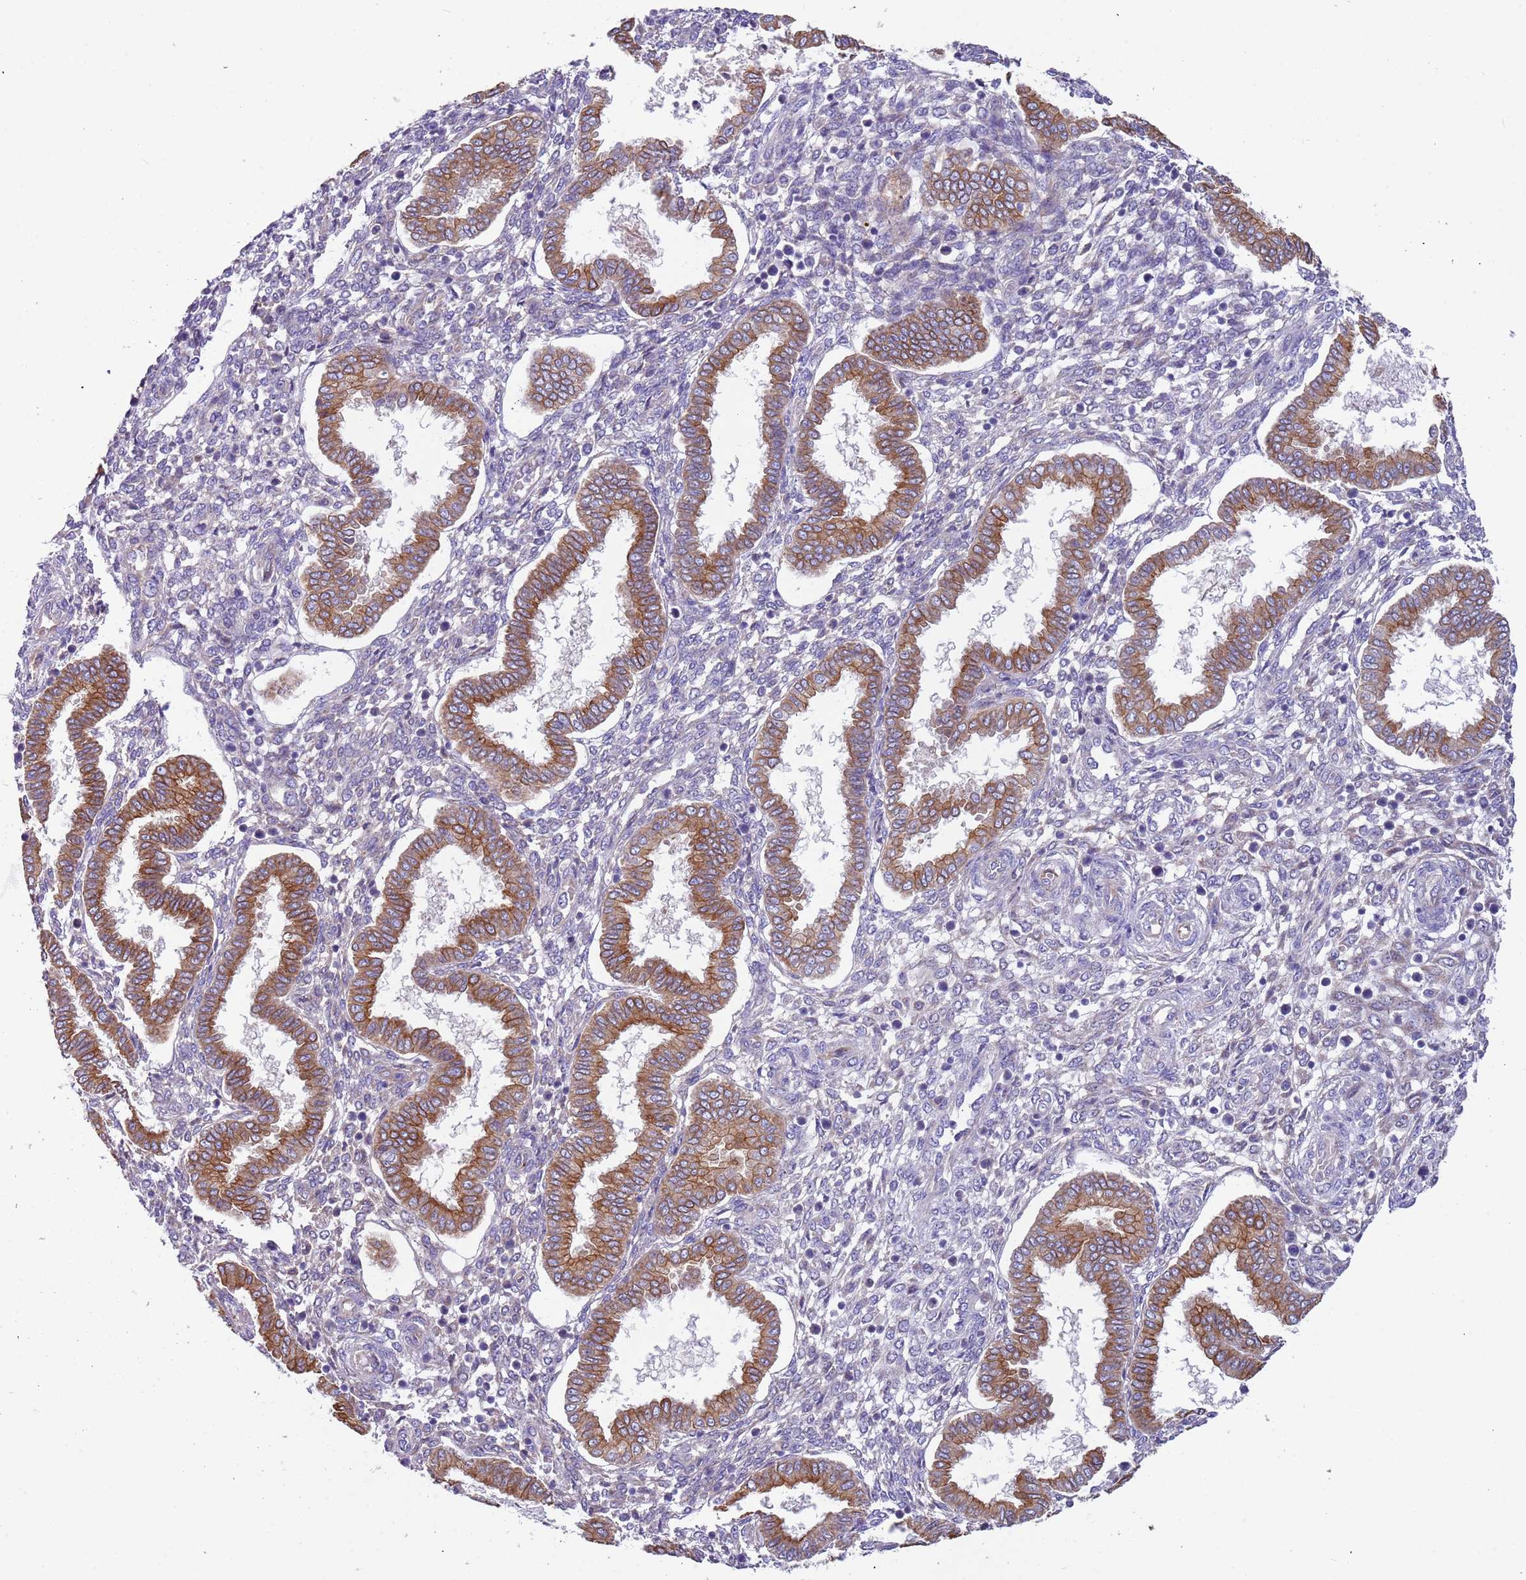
{"staining": {"intensity": "negative", "quantity": "none", "location": "none"}, "tissue": "endometrium", "cell_type": "Cells in endometrial stroma", "image_type": "normal", "snomed": [{"axis": "morphology", "description": "Normal tissue, NOS"}, {"axis": "topography", "description": "Endometrium"}], "caption": "Cells in endometrial stroma show no significant staining in benign endometrium. (Stains: DAB (3,3'-diaminobenzidine) immunohistochemistry (IHC) with hematoxylin counter stain, Microscopy: brightfield microscopy at high magnification).", "gene": "LAMB4", "patient": {"sex": "female", "age": 24}}